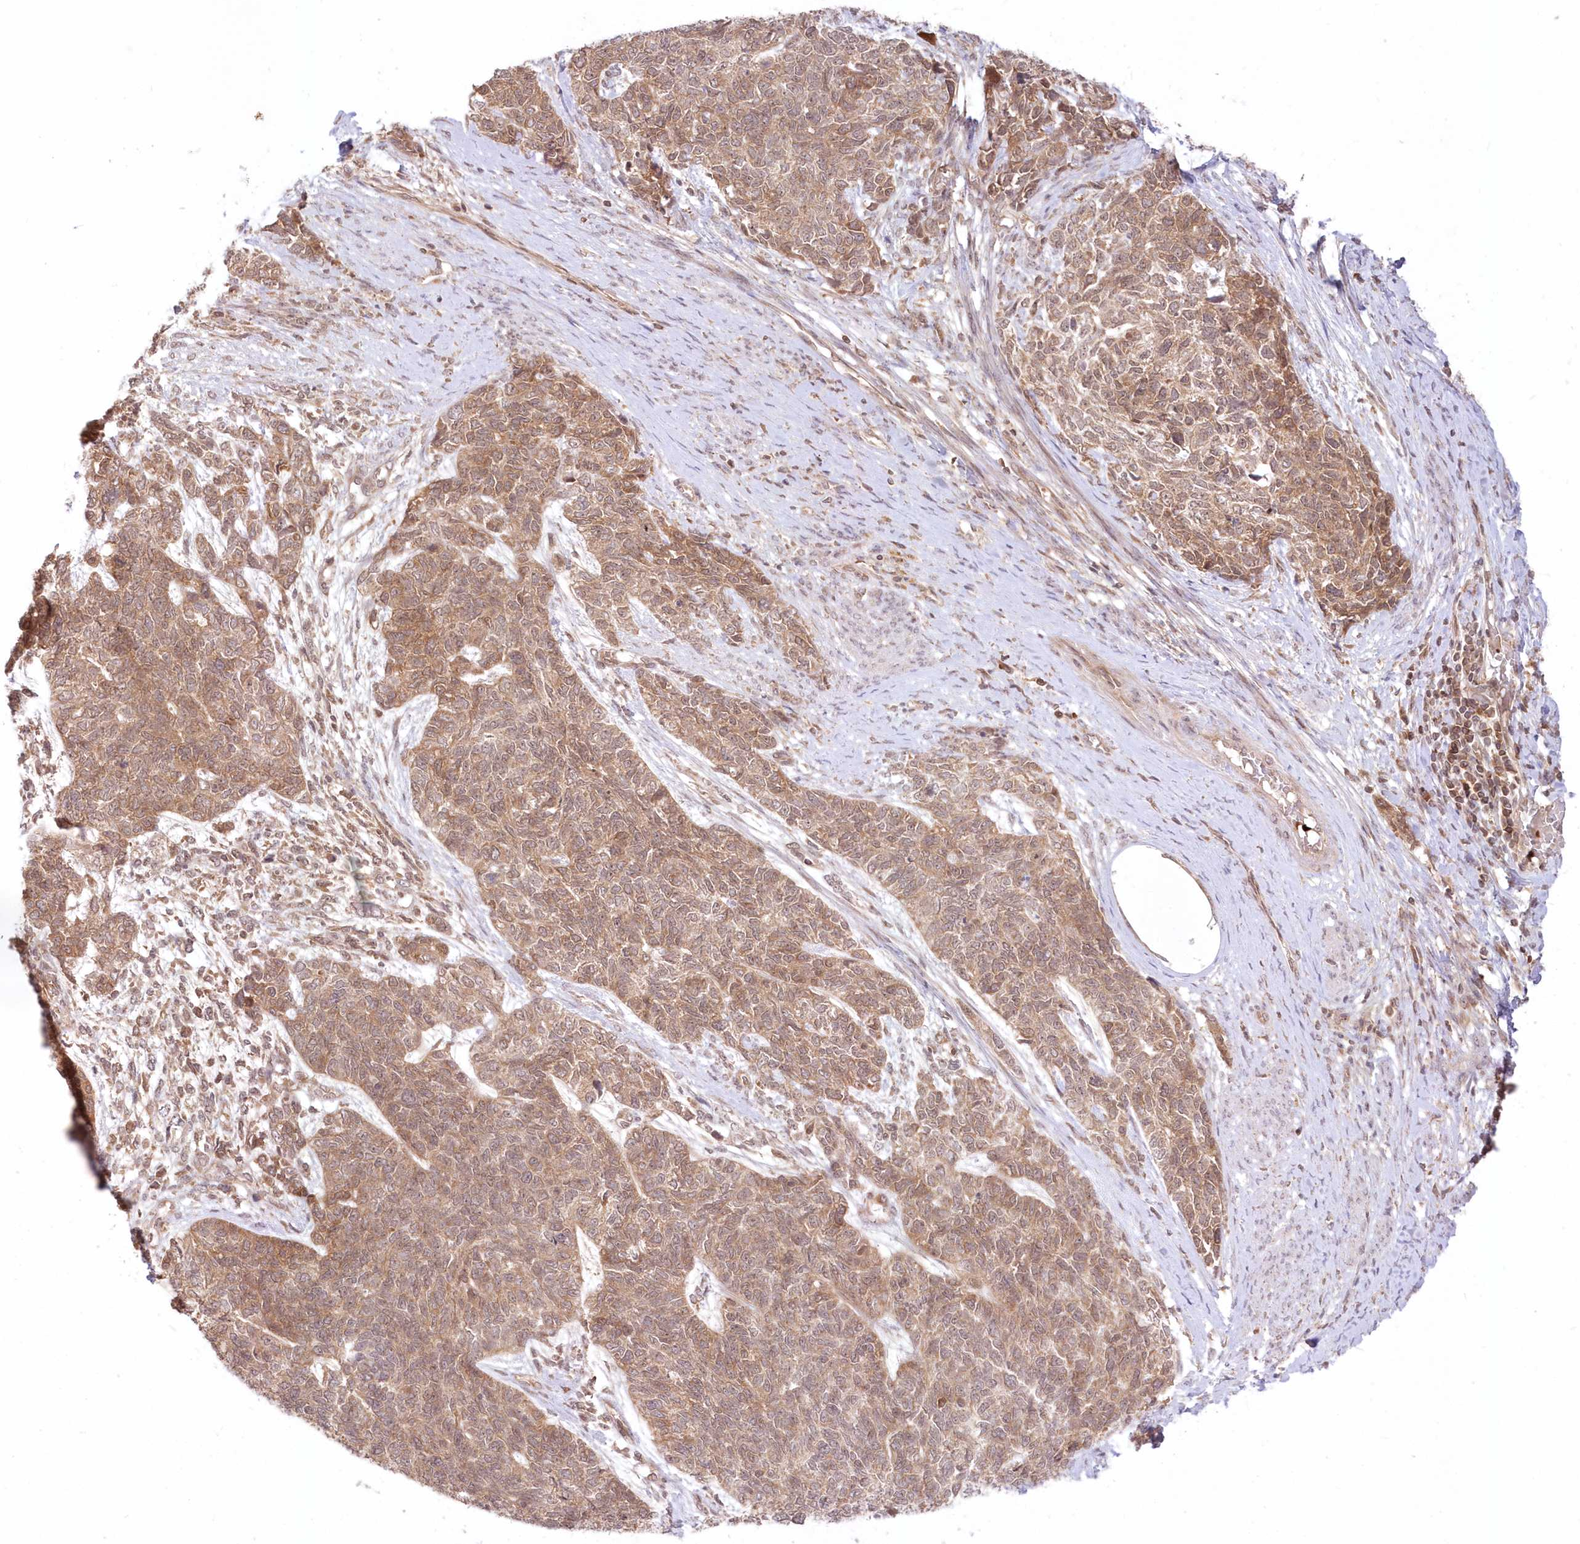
{"staining": {"intensity": "moderate", "quantity": ">75%", "location": "cytoplasmic/membranous"}, "tissue": "cervical cancer", "cell_type": "Tumor cells", "image_type": "cancer", "snomed": [{"axis": "morphology", "description": "Squamous cell carcinoma, NOS"}, {"axis": "topography", "description": "Cervix"}], "caption": "About >75% of tumor cells in cervical cancer exhibit moderate cytoplasmic/membranous protein expression as visualized by brown immunohistochemical staining.", "gene": "MTMR3", "patient": {"sex": "female", "age": 63}}